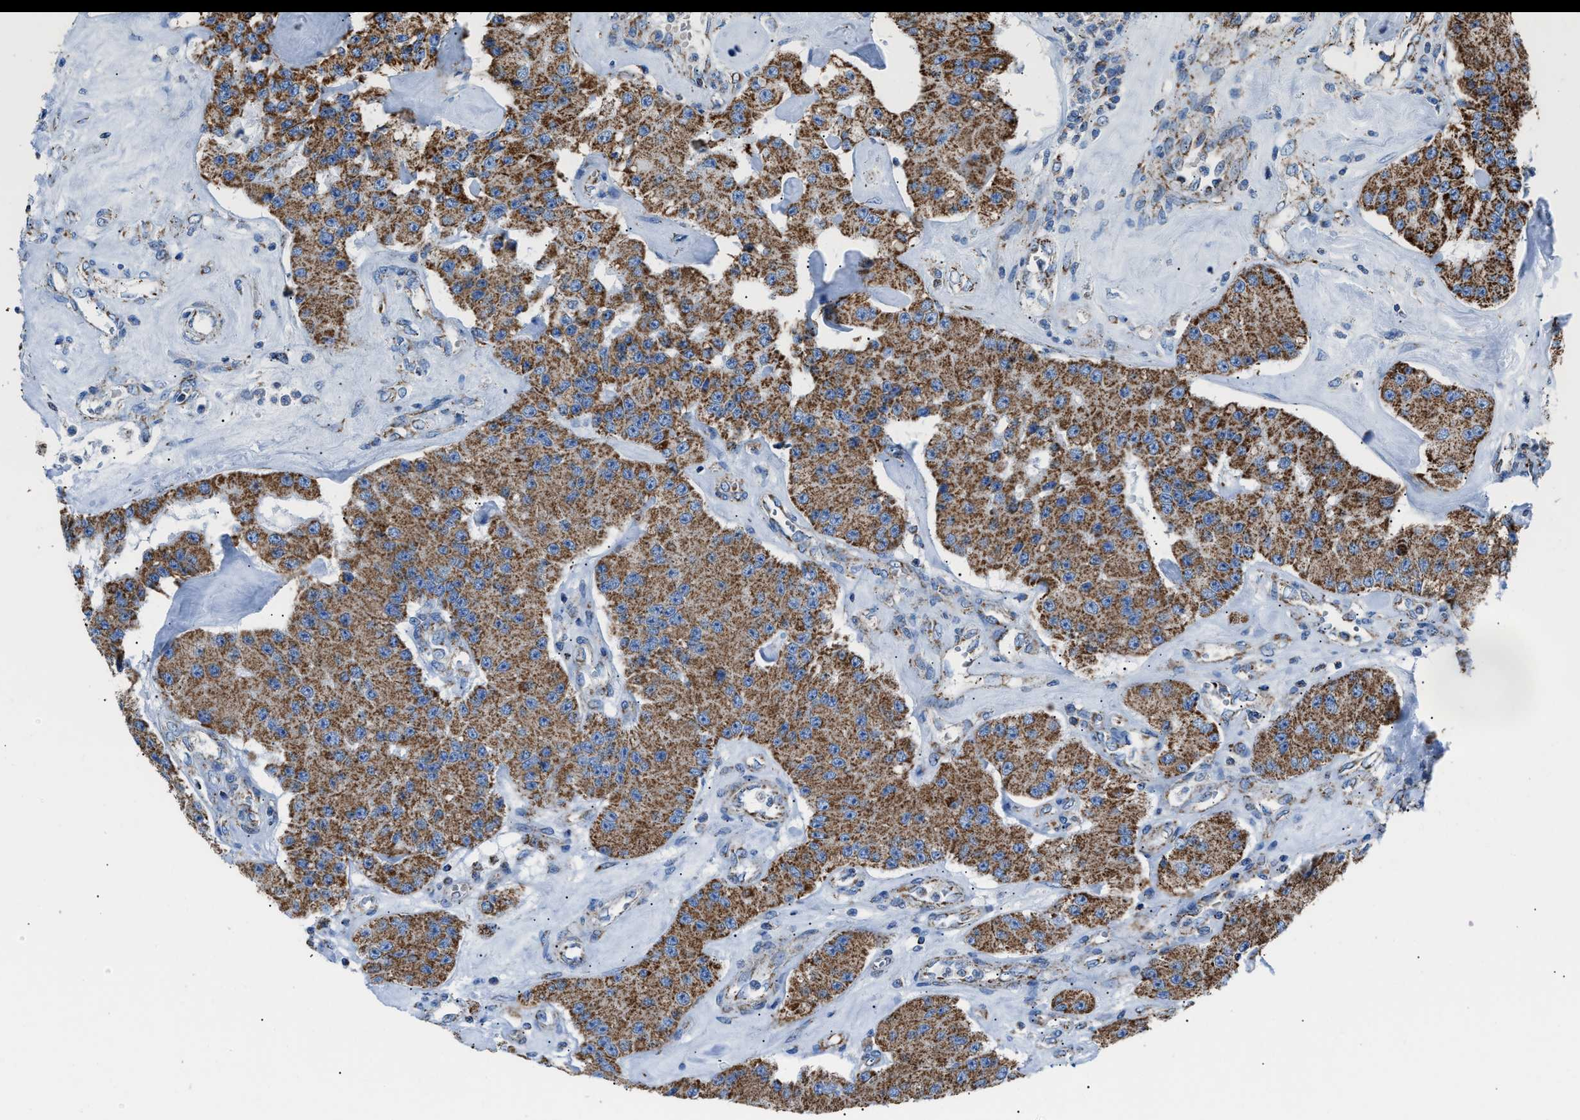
{"staining": {"intensity": "moderate", "quantity": ">75%", "location": "cytoplasmic/membranous"}, "tissue": "carcinoid", "cell_type": "Tumor cells", "image_type": "cancer", "snomed": [{"axis": "morphology", "description": "Carcinoid, malignant, NOS"}, {"axis": "topography", "description": "Pancreas"}], "caption": "Immunohistochemical staining of human malignant carcinoid exhibits moderate cytoplasmic/membranous protein staining in approximately >75% of tumor cells.", "gene": "PHB2", "patient": {"sex": "male", "age": 41}}